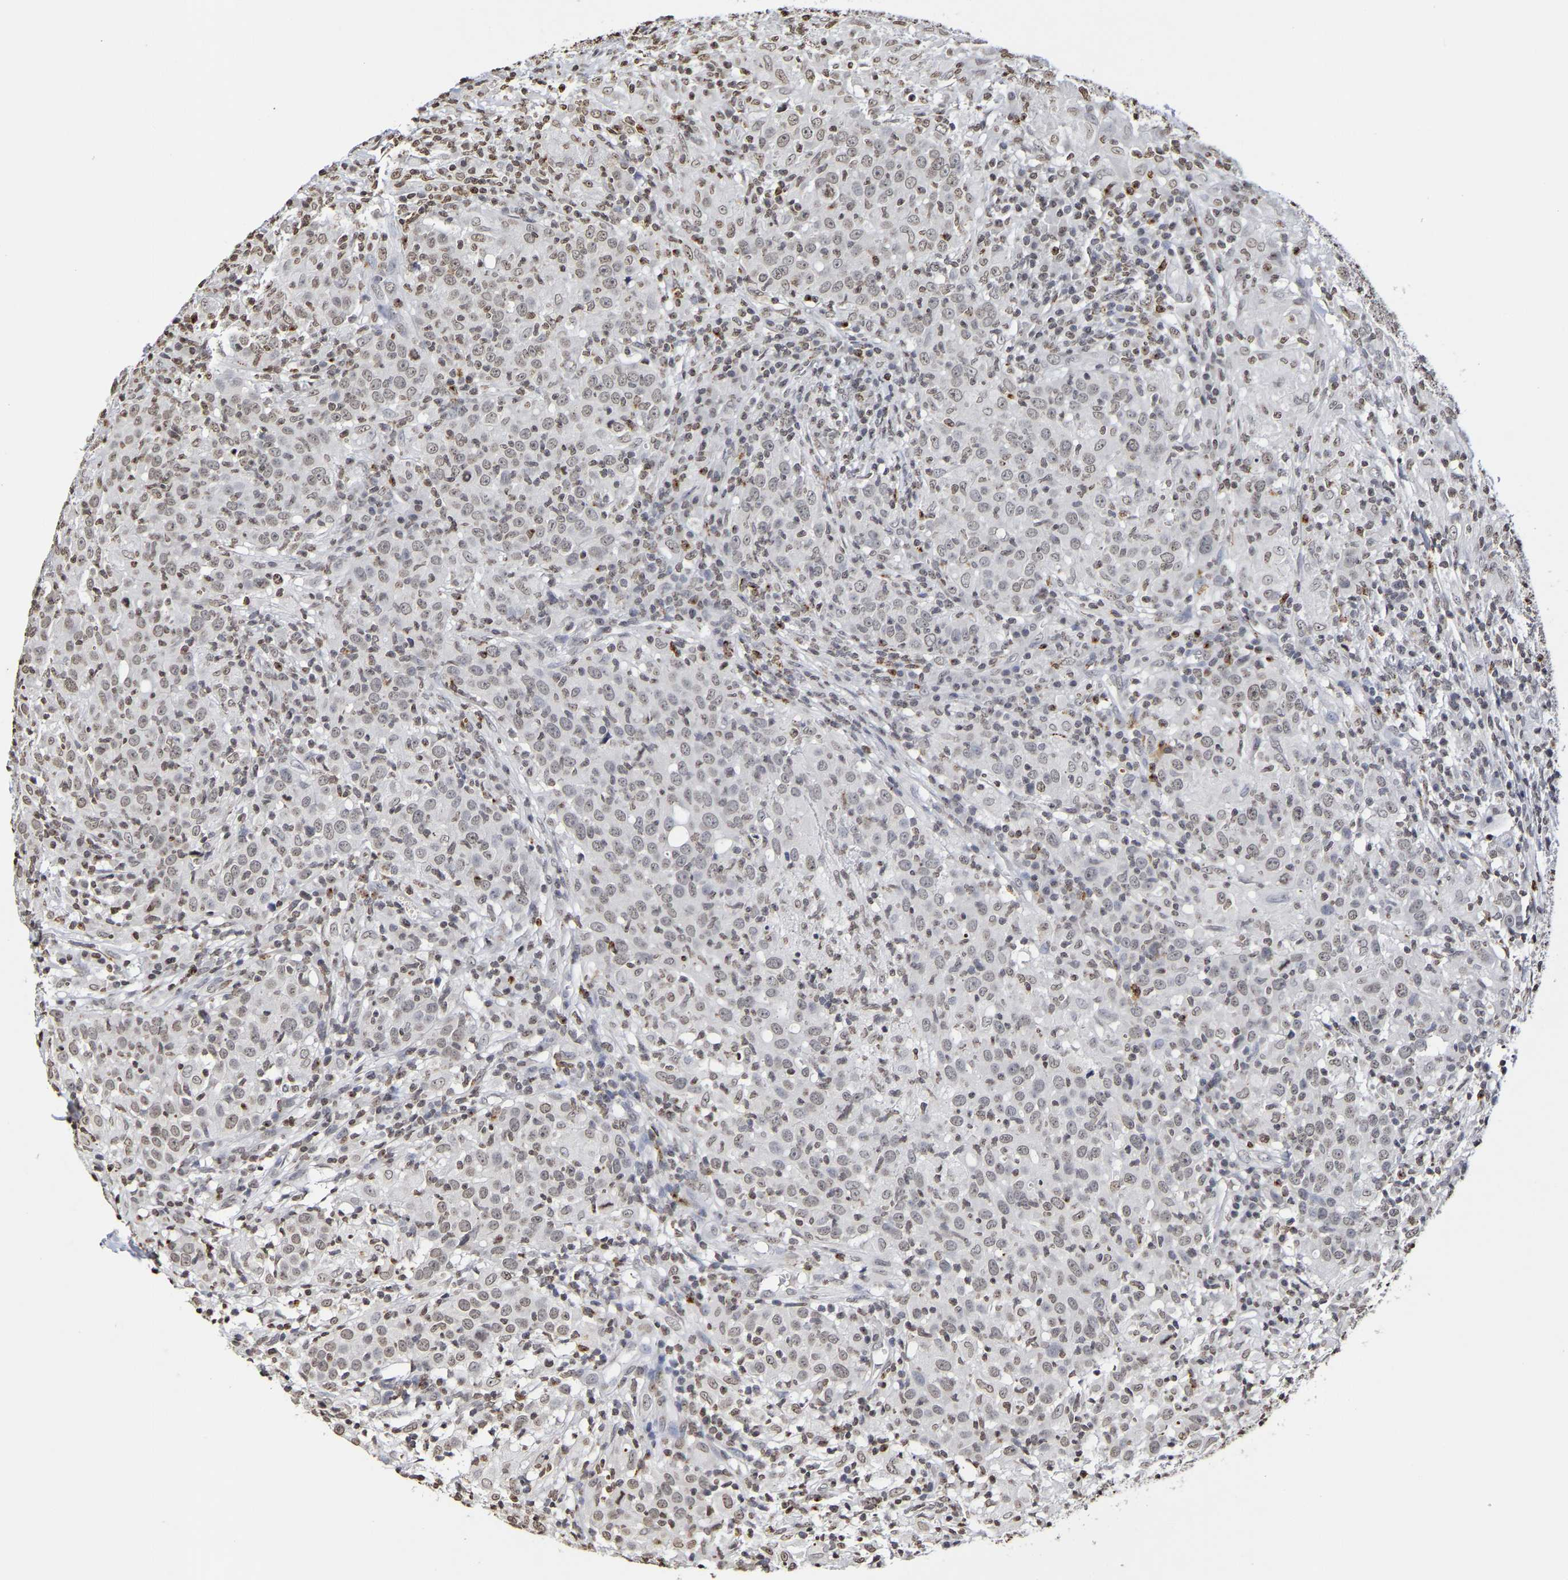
{"staining": {"intensity": "weak", "quantity": "25%-75%", "location": "nuclear"}, "tissue": "head and neck cancer", "cell_type": "Tumor cells", "image_type": "cancer", "snomed": [{"axis": "morphology", "description": "Adenocarcinoma, NOS"}, {"axis": "topography", "description": "Salivary gland"}, {"axis": "topography", "description": "Head-Neck"}], "caption": "The histopathology image displays immunohistochemical staining of head and neck adenocarcinoma. There is weak nuclear staining is identified in about 25%-75% of tumor cells.", "gene": "ATF4", "patient": {"sex": "female", "age": 65}}